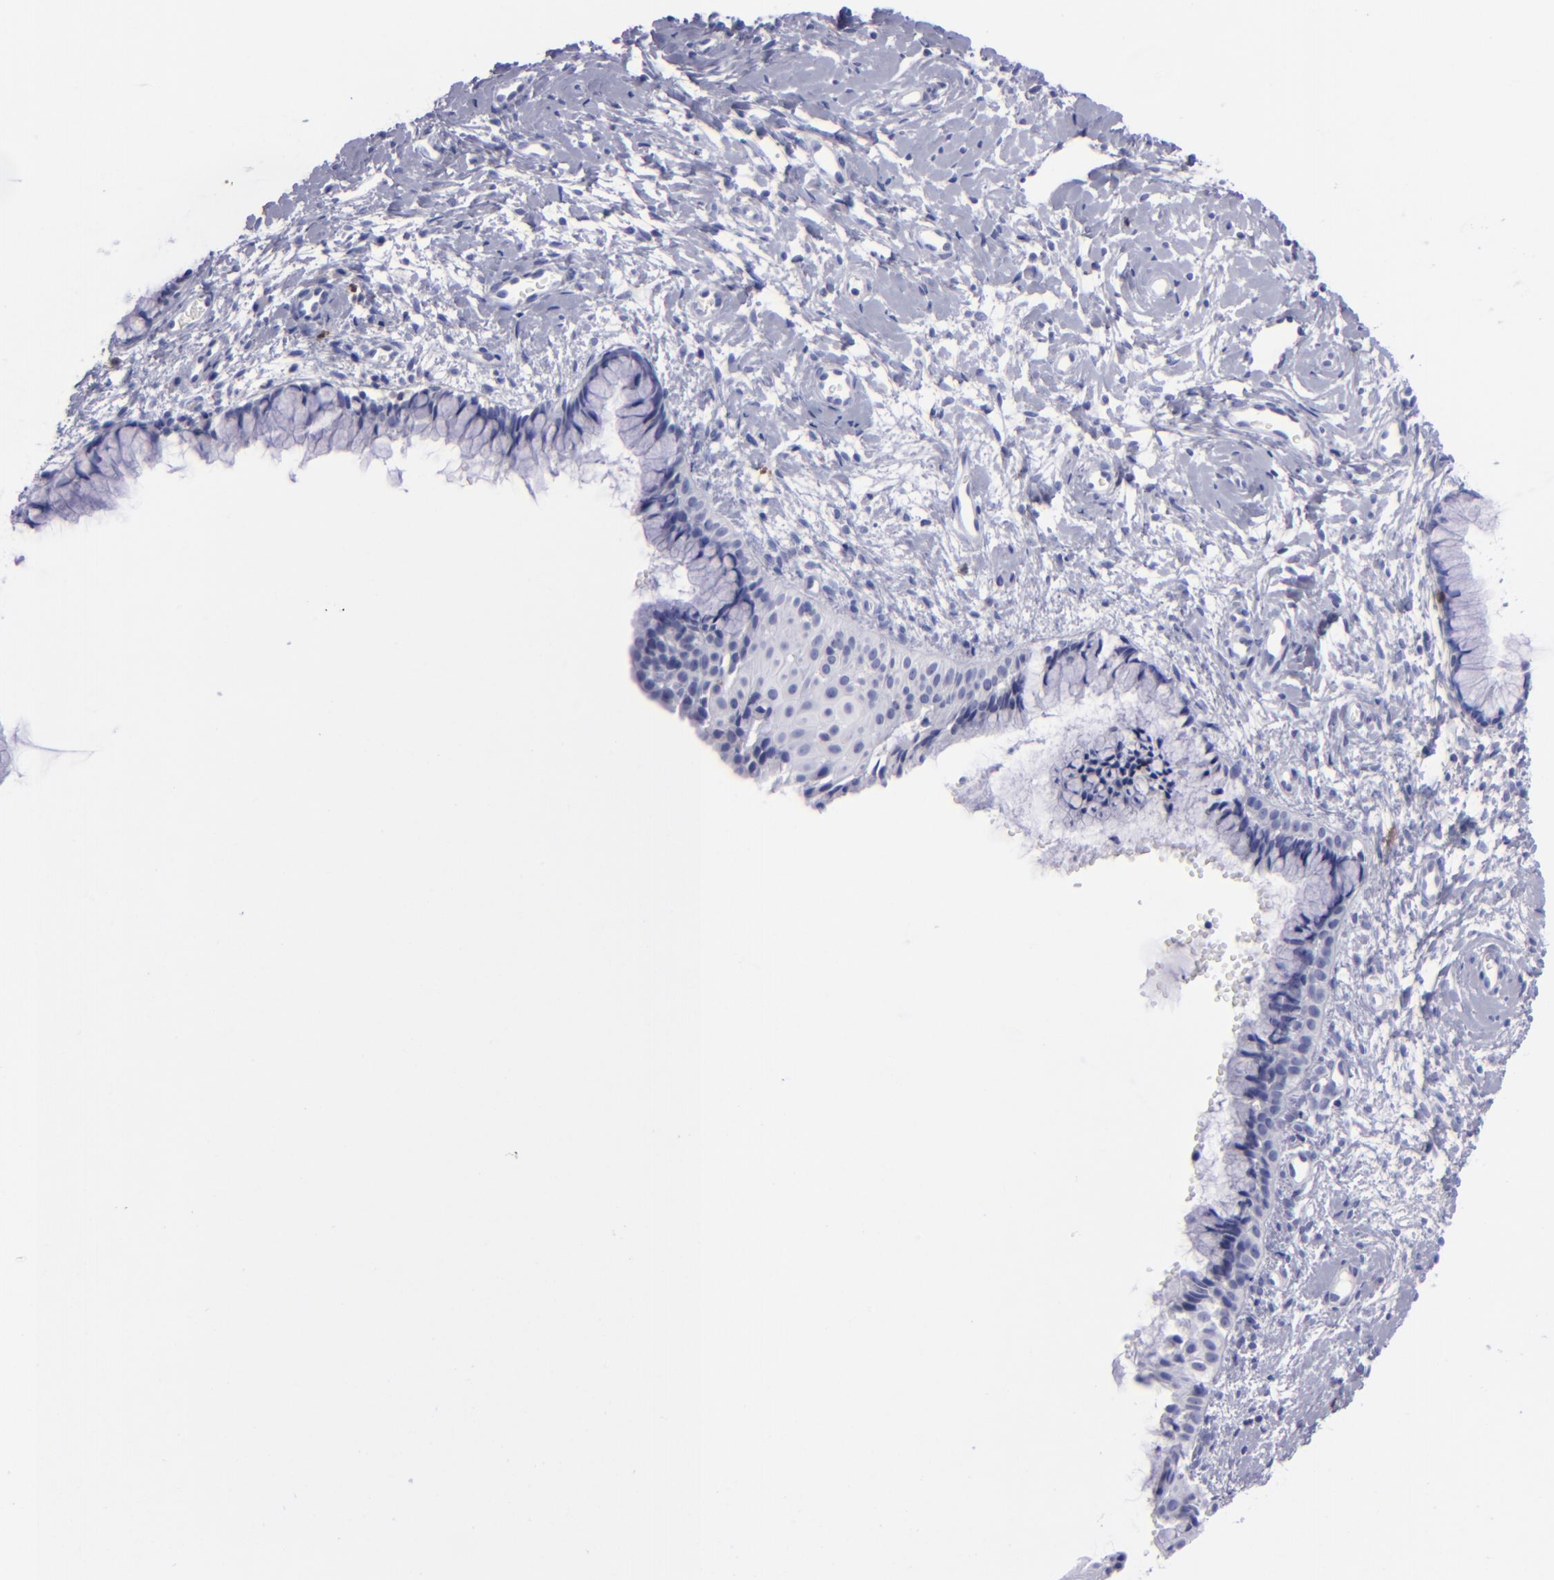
{"staining": {"intensity": "negative", "quantity": "none", "location": "none"}, "tissue": "cervix", "cell_type": "Glandular cells", "image_type": "normal", "snomed": [{"axis": "morphology", "description": "Normal tissue, NOS"}, {"axis": "topography", "description": "Cervix"}], "caption": "Glandular cells show no significant protein positivity in unremarkable cervix. (DAB immunohistochemistry with hematoxylin counter stain).", "gene": "CD37", "patient": {"sex": "female", "age": 46}}